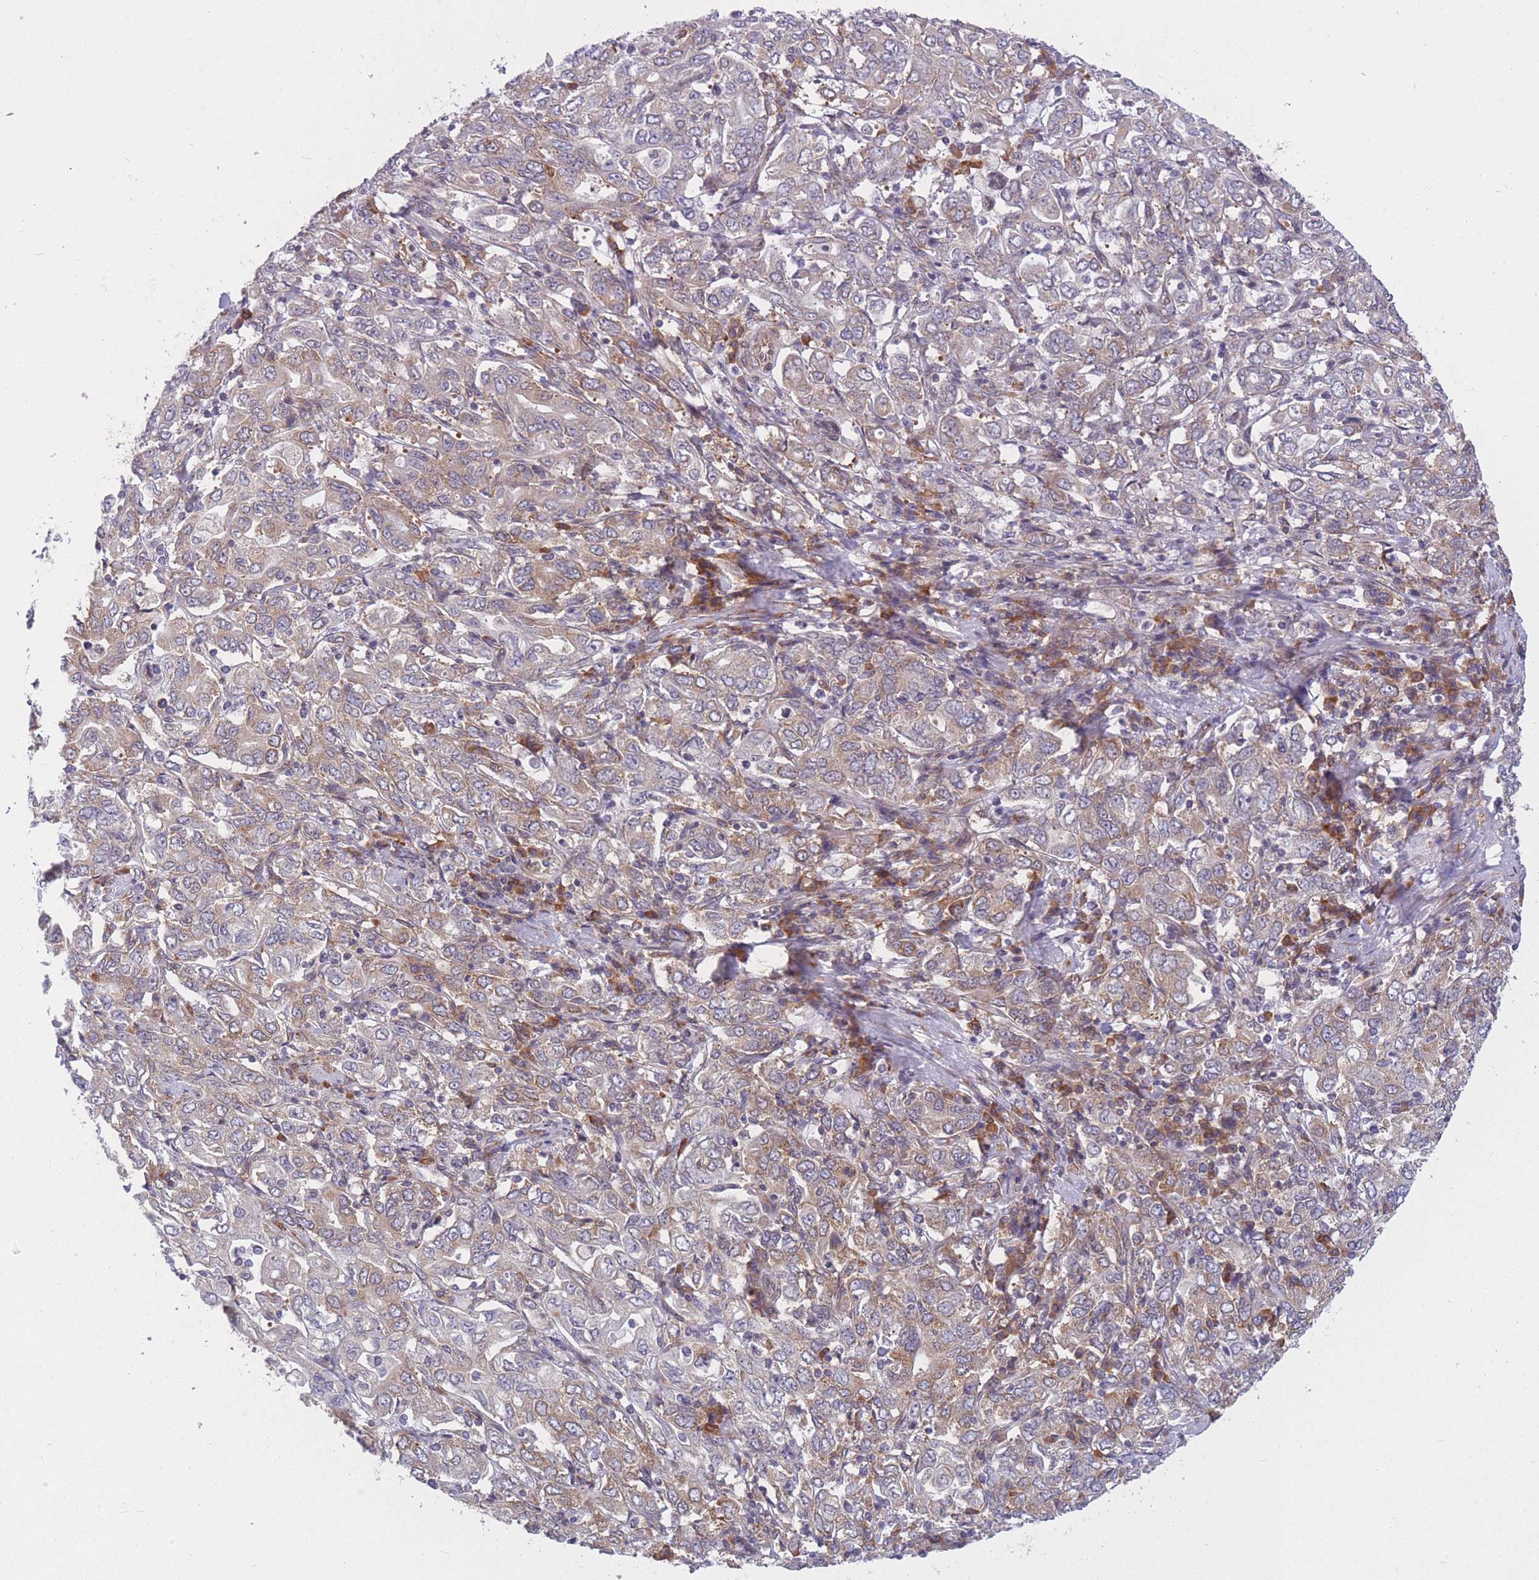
{"staining": {"intensity": "moderate", "quantity": "25%-75%", "location": "cytoplasmic/membranous"}, "tissue": "stomach cancer", "cell_type": "Tumor cells", "image_type": "cancer", "snomed": [{"axis": "morphology", "description": "Adenocarcinoma, NOS"}, {"axis": "topography", "description": "Stomach, upper"}, {"axis": "topography", "description": "Stomach"}], "caption": "The photomicrograph shows staining of adenocarcinoma (stomach), revealing moderate cytoplasmic/membranous protein positivity (brown color) within tumor cells.", "gene": "CCDC124", "patient": {"sex": "male", "age": 62}}